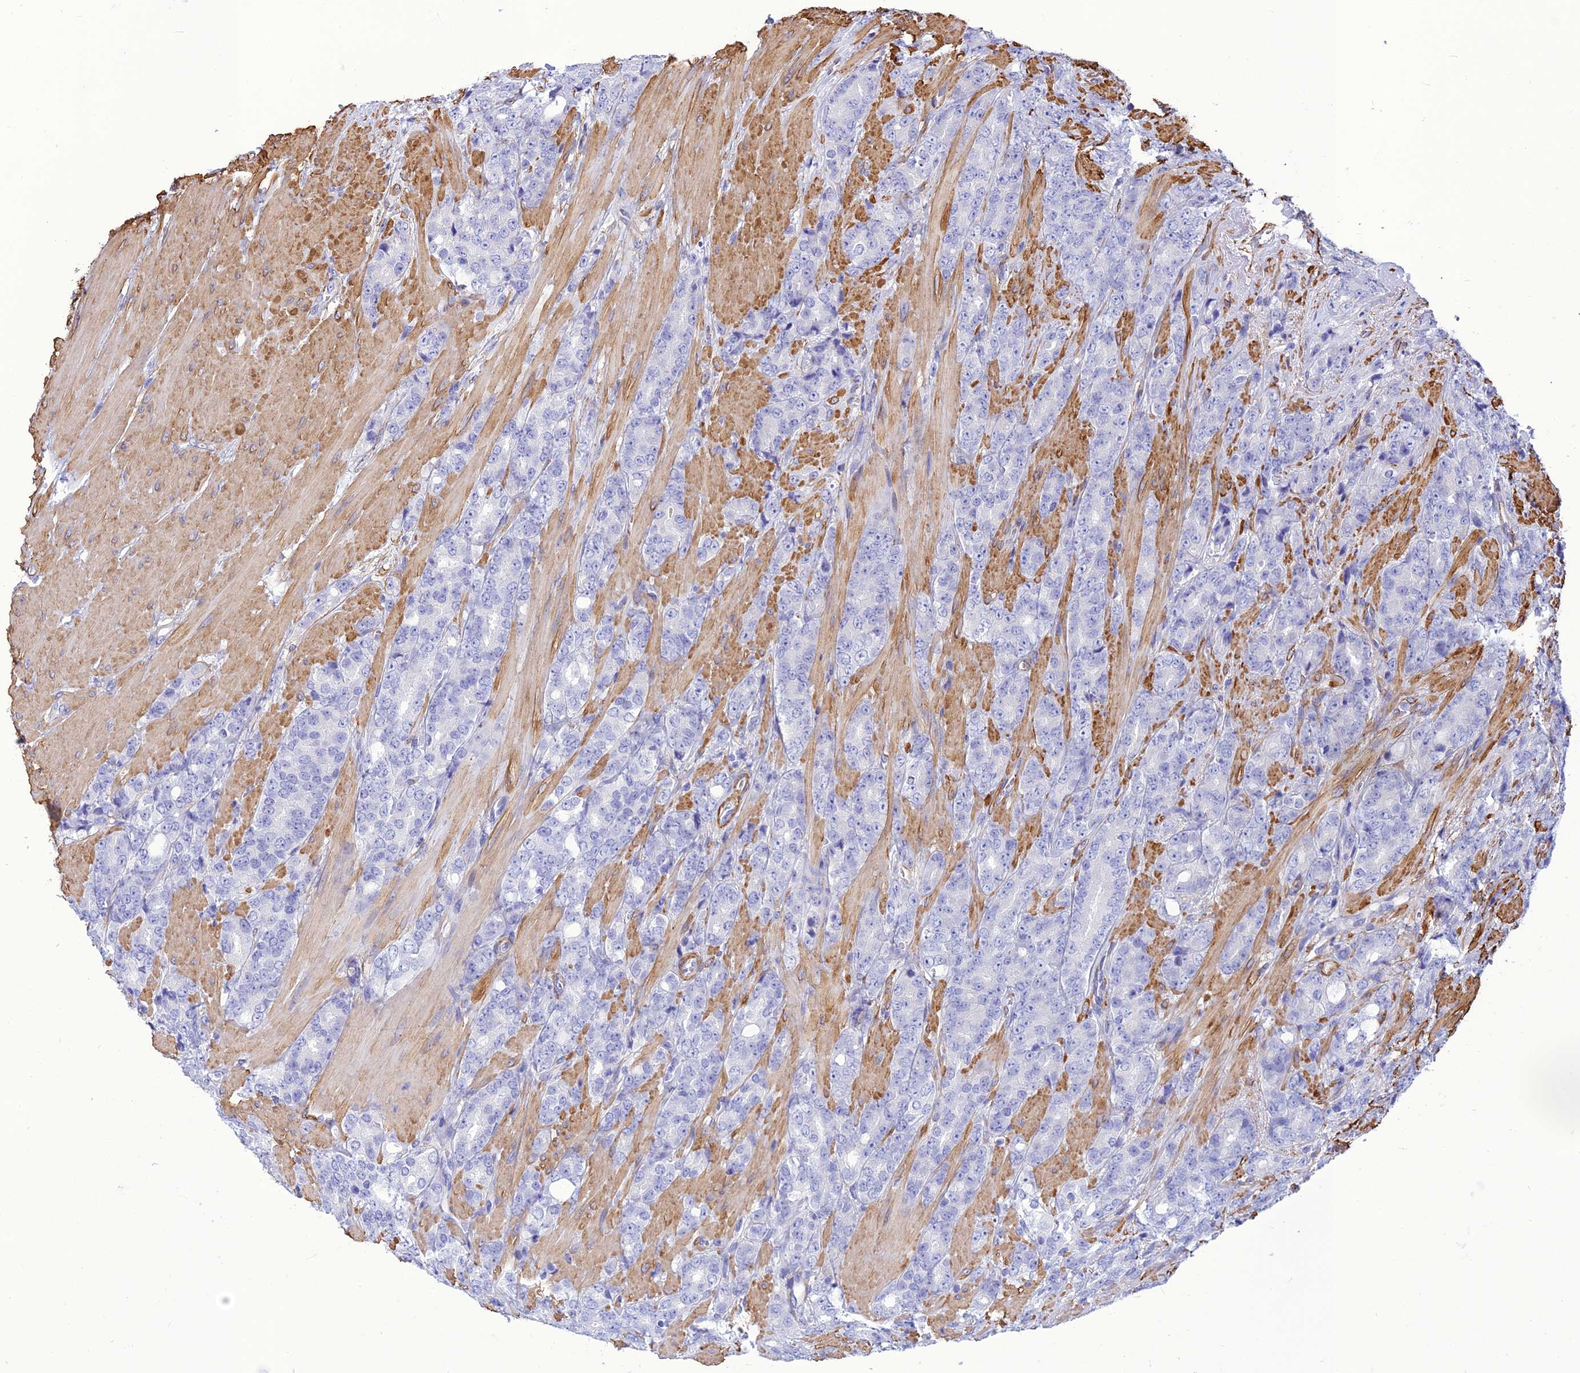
{"staining": {"intensity": "negative", "quantity": "none", "location": "none"}, "tissue": "prostate cancer", "cell_type": "Tumor cells", "image_type": "cancer", "snomed": [{"axis": "morphology", "description": "Adenocarcinoma, High grade"}, {"axis": "topography", "description": "Prostate"}], "caption": "An immunohistochemistry micrograph of prostate cancer (adenocarcinoma (high-grade)) is shown. There is no staining in tumor cells of prostate cancer (adenocarcinoma (high-grade)). Nuclei are stained in blue.", "gene": "NKD1", "patient": {"sex": "male", "age": 62}}